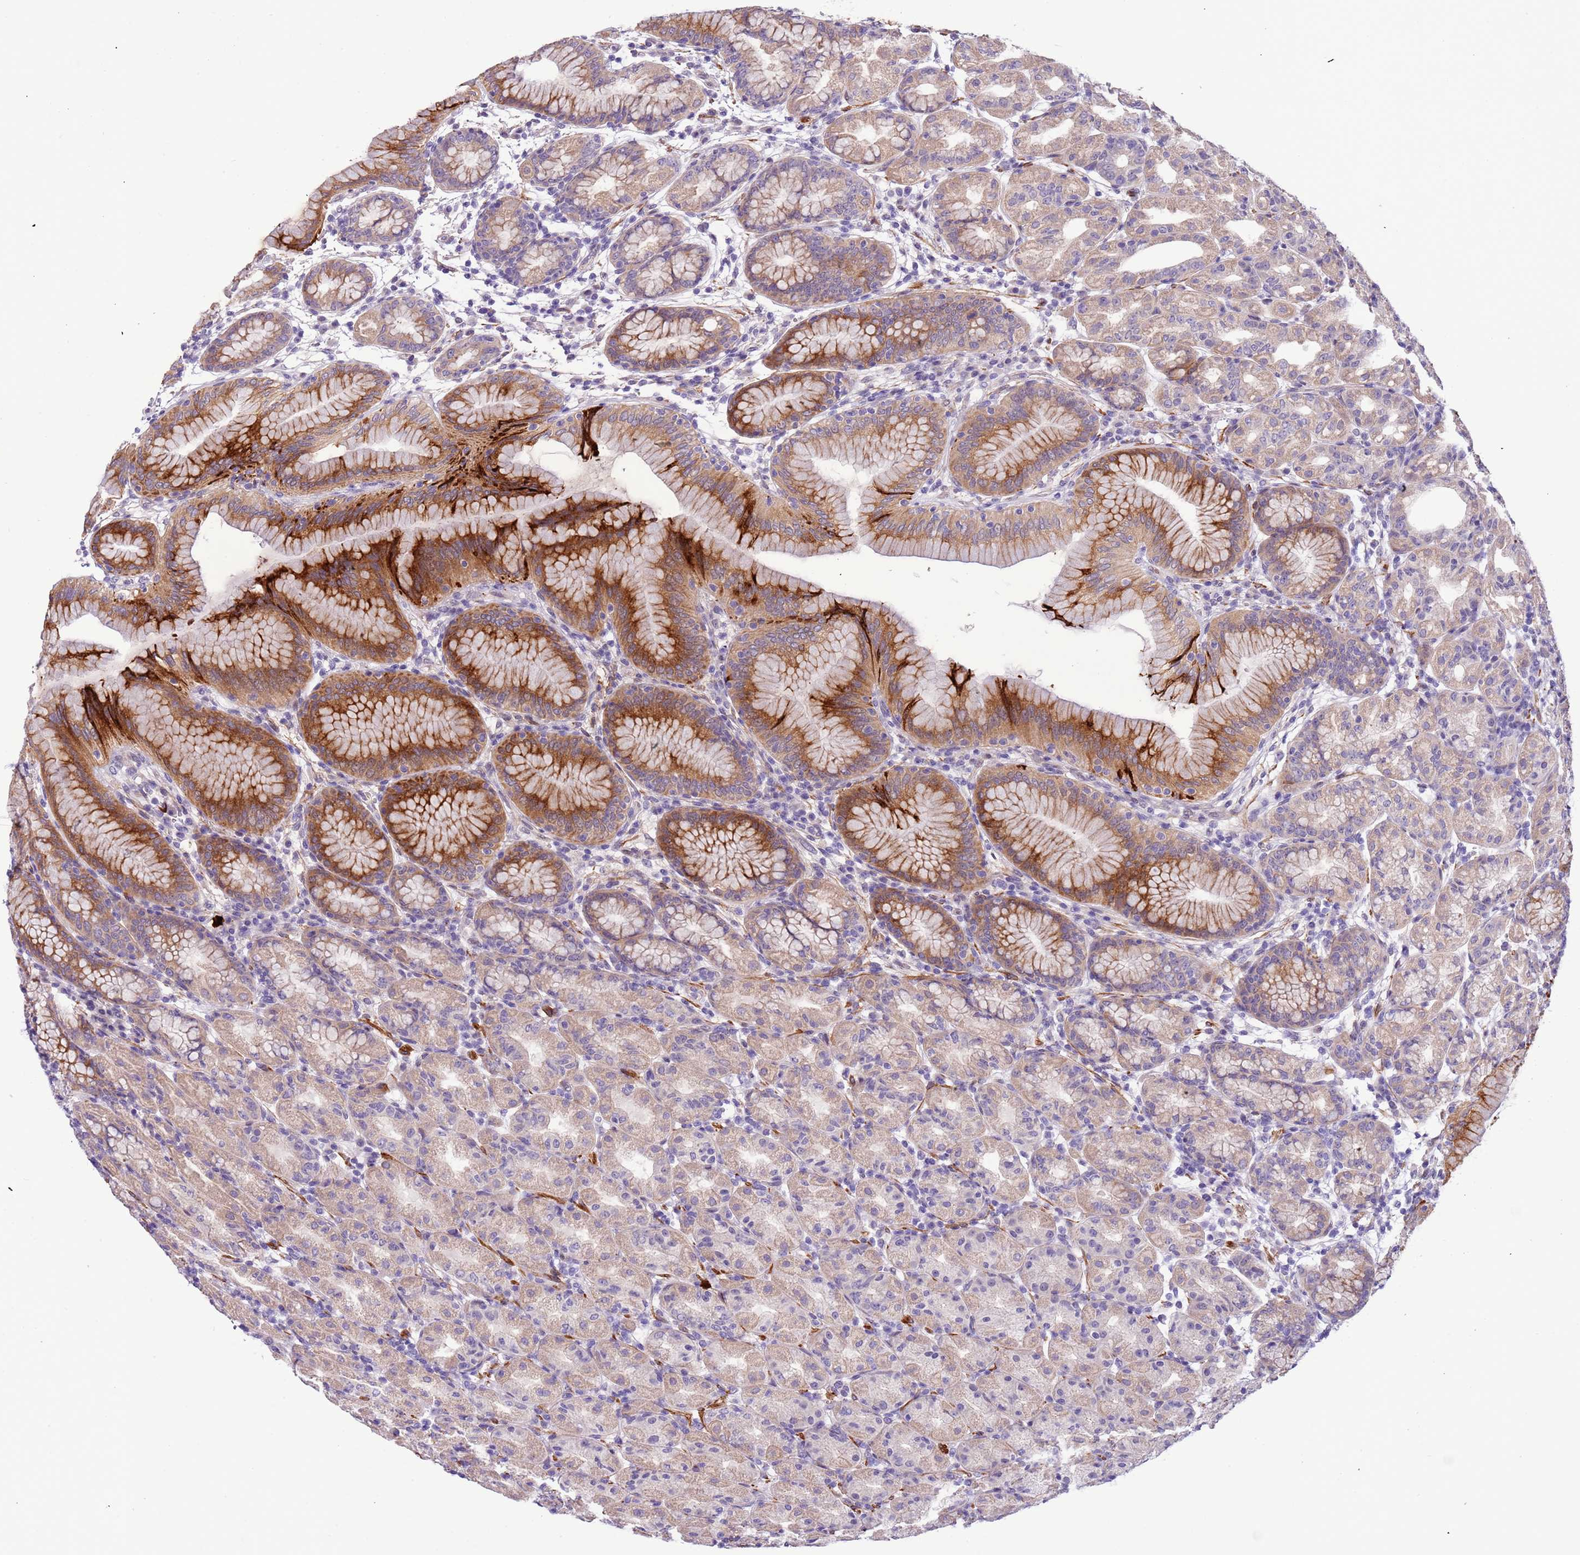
{"staining": {"intensity": "strong", "quantity": "<25%", "location": "cytoplasmic/membranous"}, "tissue": "stomach", "cell_type": "Glandular cells", "image_type": "normal", "snomed": [{"axis": "morphology", "description": "Normal tissue, NOS"}, {"axis": "topography", "description": "Stomach"}], "caption": "Immunohistochemistry (IHC) of unremarkable human stomach shows medium levels of strong cytoplasmic/membranous positivity in approximately <25% of glandular cells. (DAB (3,3'-diaminobenzidine) IHC with brightfield microscopy, high magnification).", "gene": "PLEKHH1", "patient": {"sex": "female", "age": 79}}